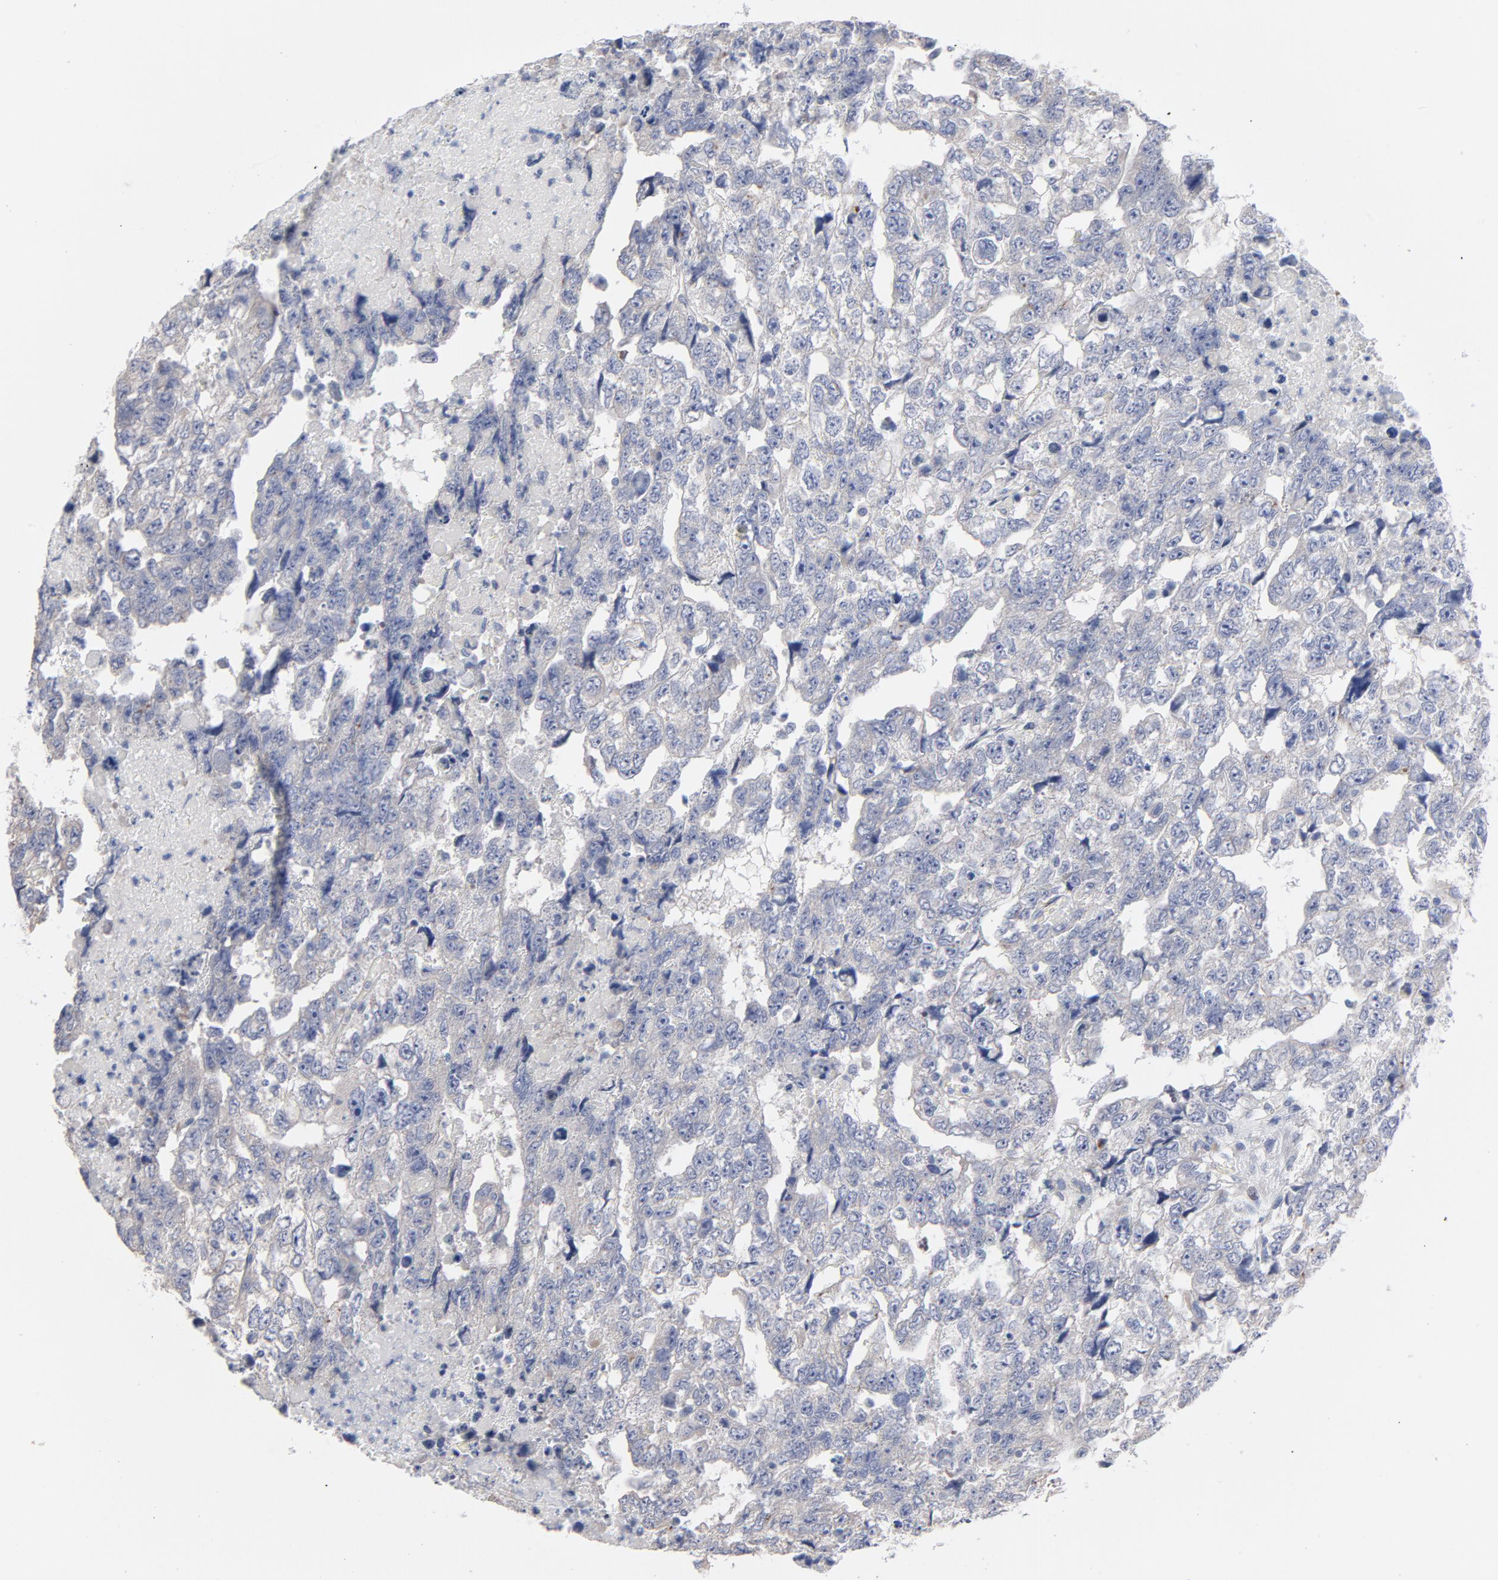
{"staining": {"intensity": "negative", "quantity": "none", "location": "none"}, "tissue": "testis cancer", "cell_type": "Tumor cells", "image_type": "cancer", "snomed": [{"axis": "morphology", "description": "Carcinoma, Embryonal, NOS"}, {"axis": "topography", "description": "Testis"}], "caption": "Tumor cells show no significant staining in testis cancer.", "gene": "CPE", "patient": {"sex": "male", "age": 36}}